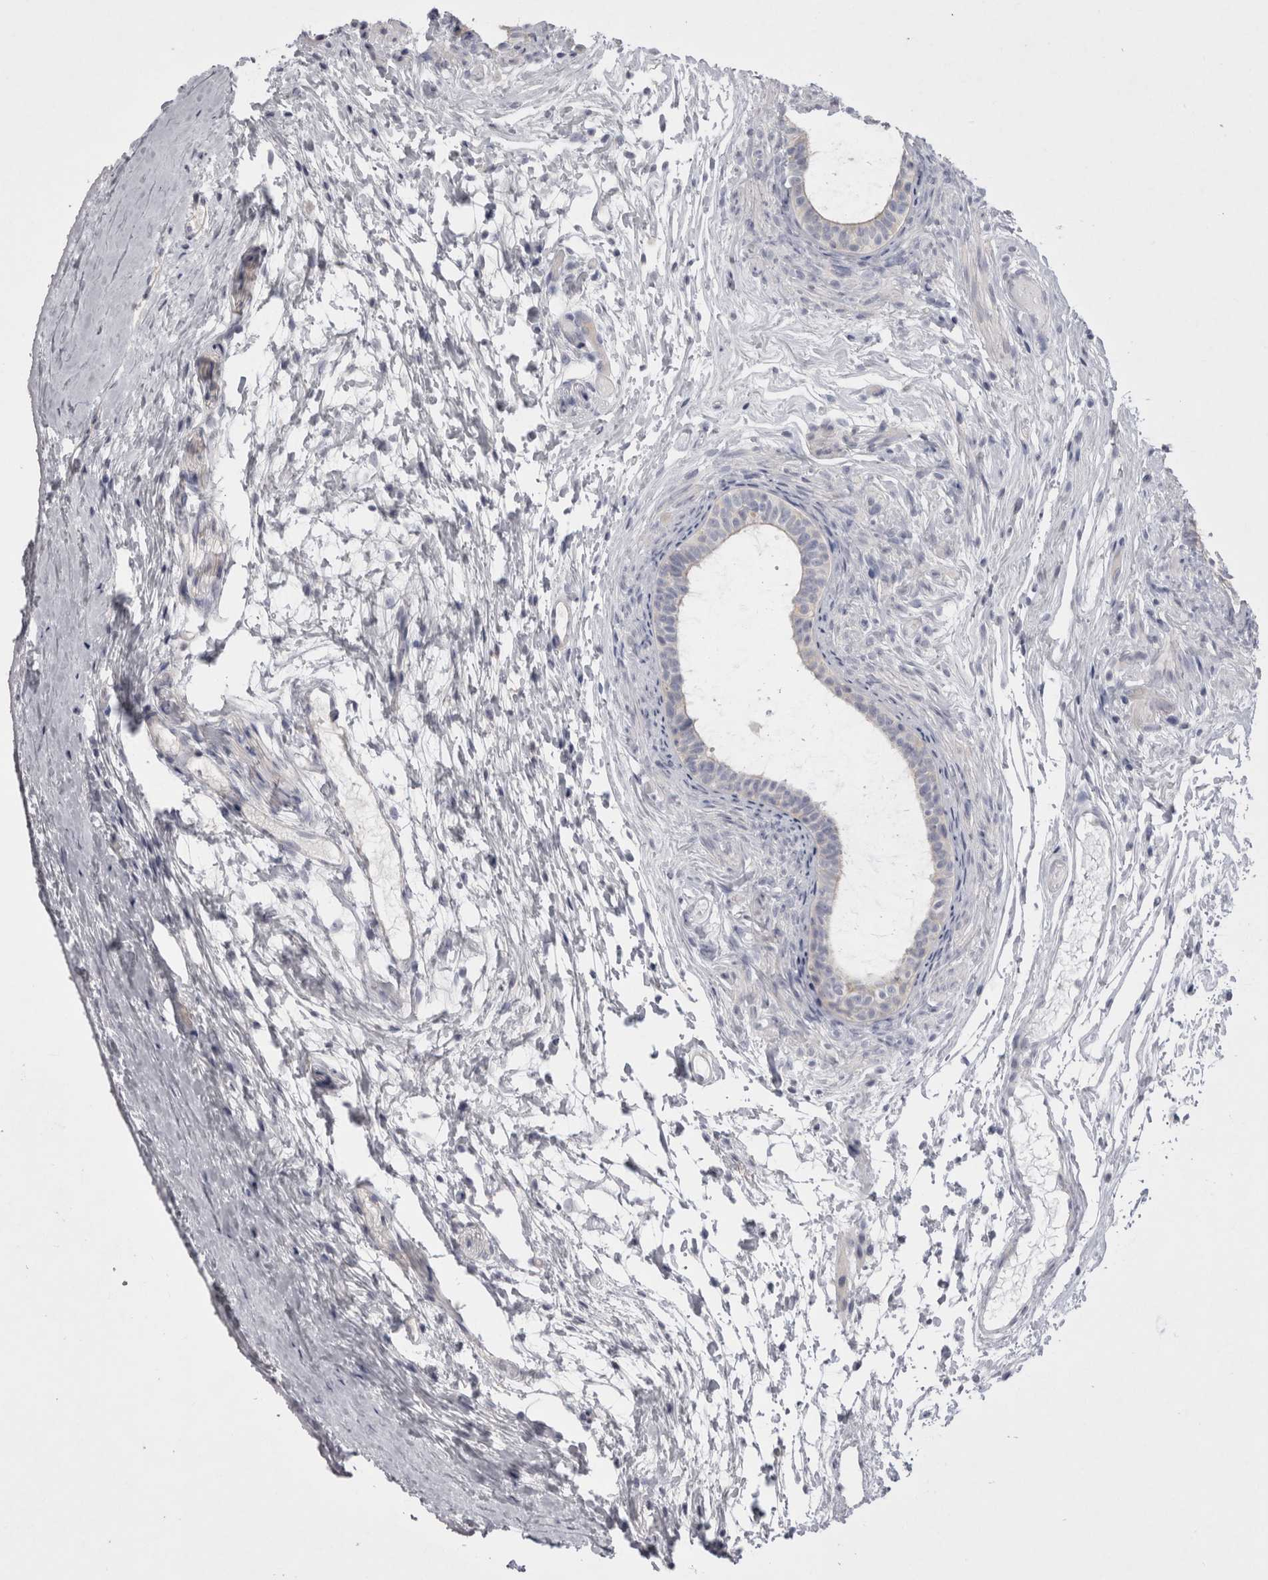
{"staining": {"intensity": "negative", "quantity": "none", "location": "none"}, "tissue": "epididymis", "cell_type": "Glandular cells", "image_type": "normal", "snomed": [{"axis": "morphology", "description": "Normal tissue, NOS"}, {"axis": "topography", "description": "Epididymis"}], "caption": "High power microscopy photomicrograph of an immunohistochemistry image of benign epididymis, revealing no significant expression in glandular cells.", "gene": "LRRC40", "patient": {"sex": "male", "age": 5}}